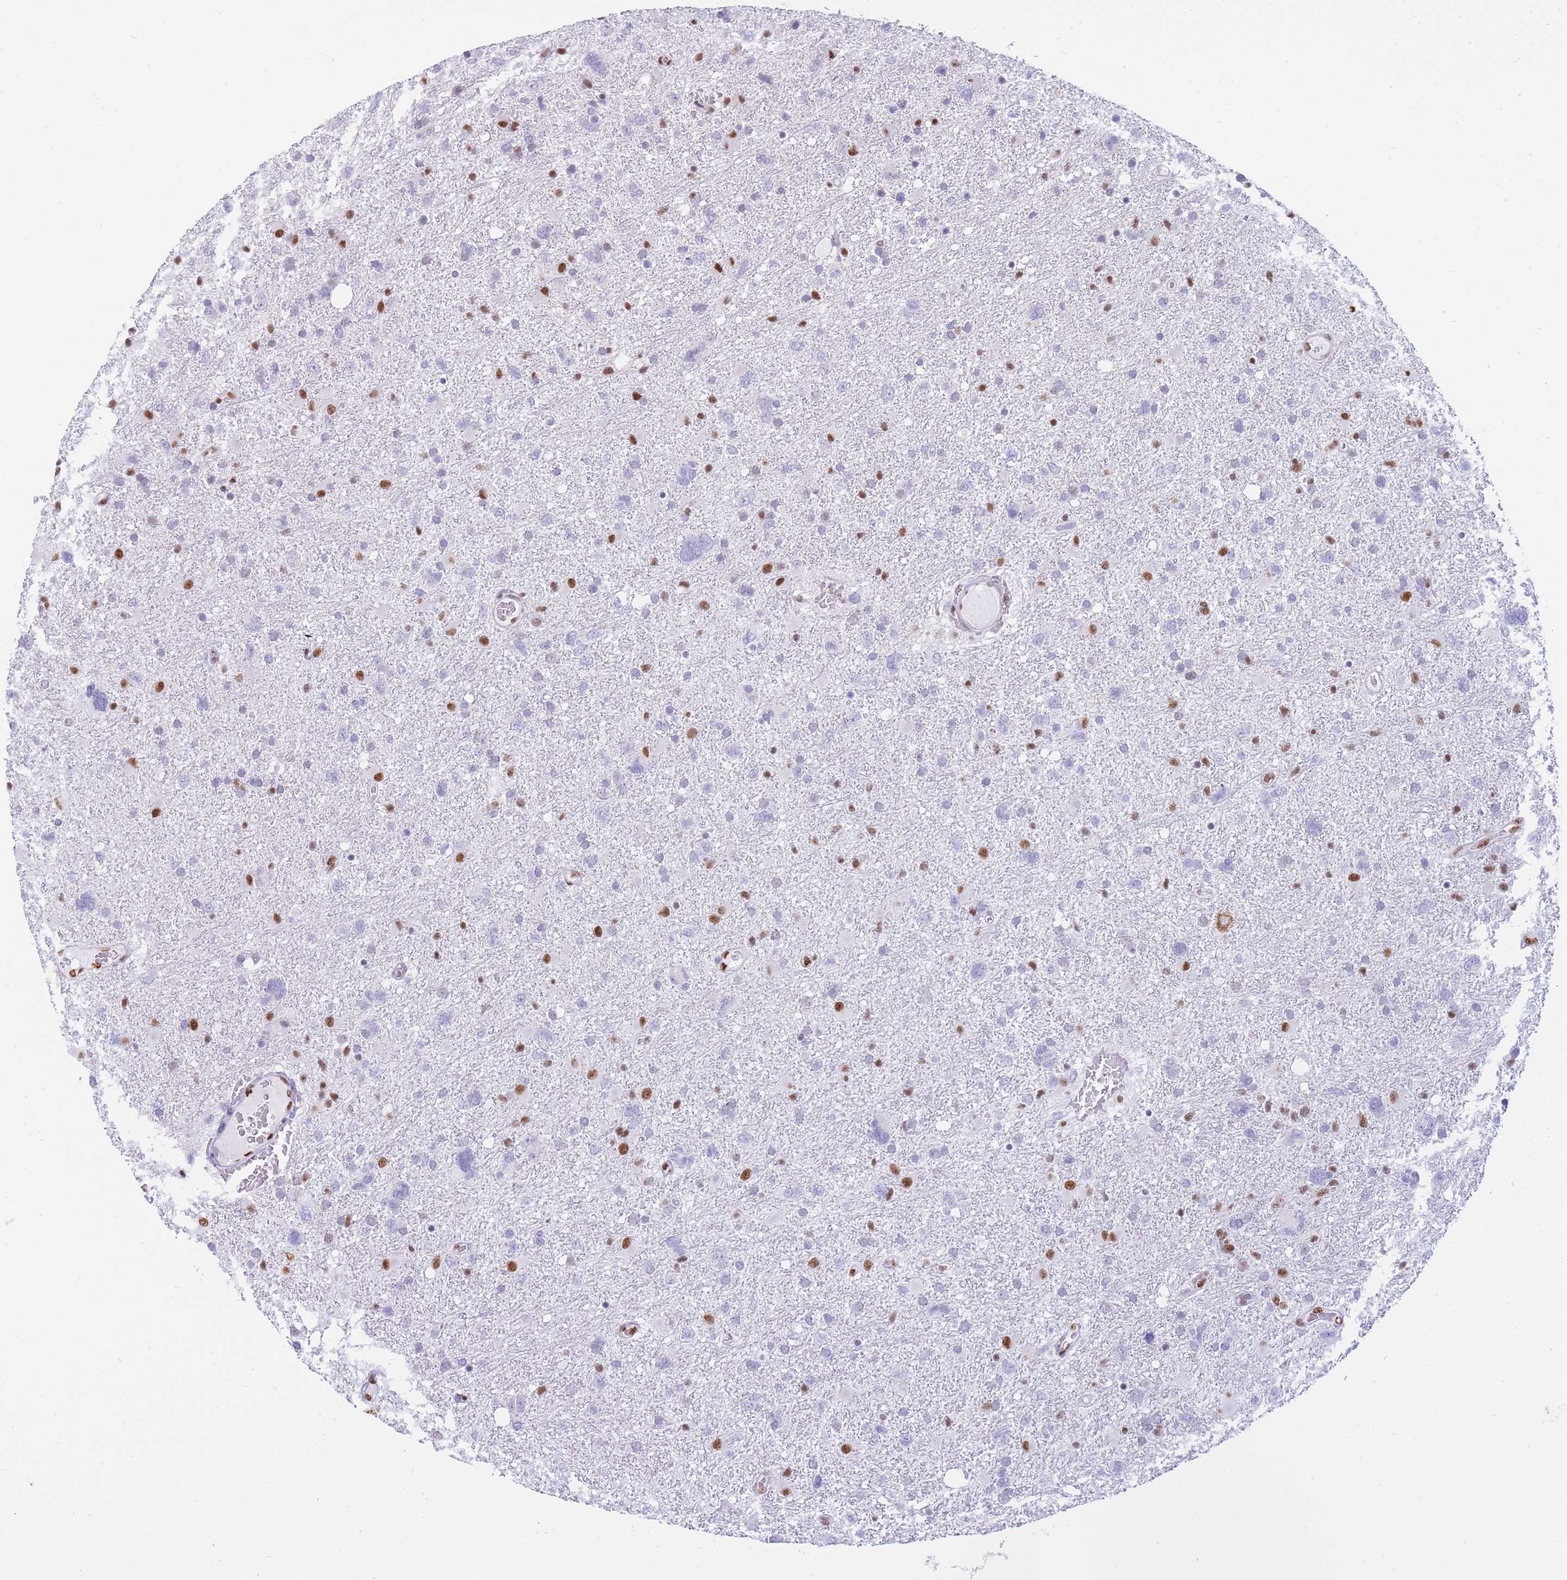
{"staining": {"intensity": "moderate", "quantity": "25%-75%", "location": "nuclear"}, "tissue": "glioma", "cell_type": "Tumor cells", "image_type": "cancer", "snomed": [{"axis": "morphology", "description": "Glioma, malignant, High grade"}, {"axis": "topography", "description": "Brain"}], "caption": "A histopathology image of high-grade glioma (malignant) stained for a protein demonstrates moderate nuclear brown staining in tumor cells. Using DAB (3,3'-diaminobenzidine) (brown) and hematoxylin (blue) stains, captured at high magnification using brightfield microscopy.", "gene": "FAM153A", "patient": {"sex": "male", "age": 61}}